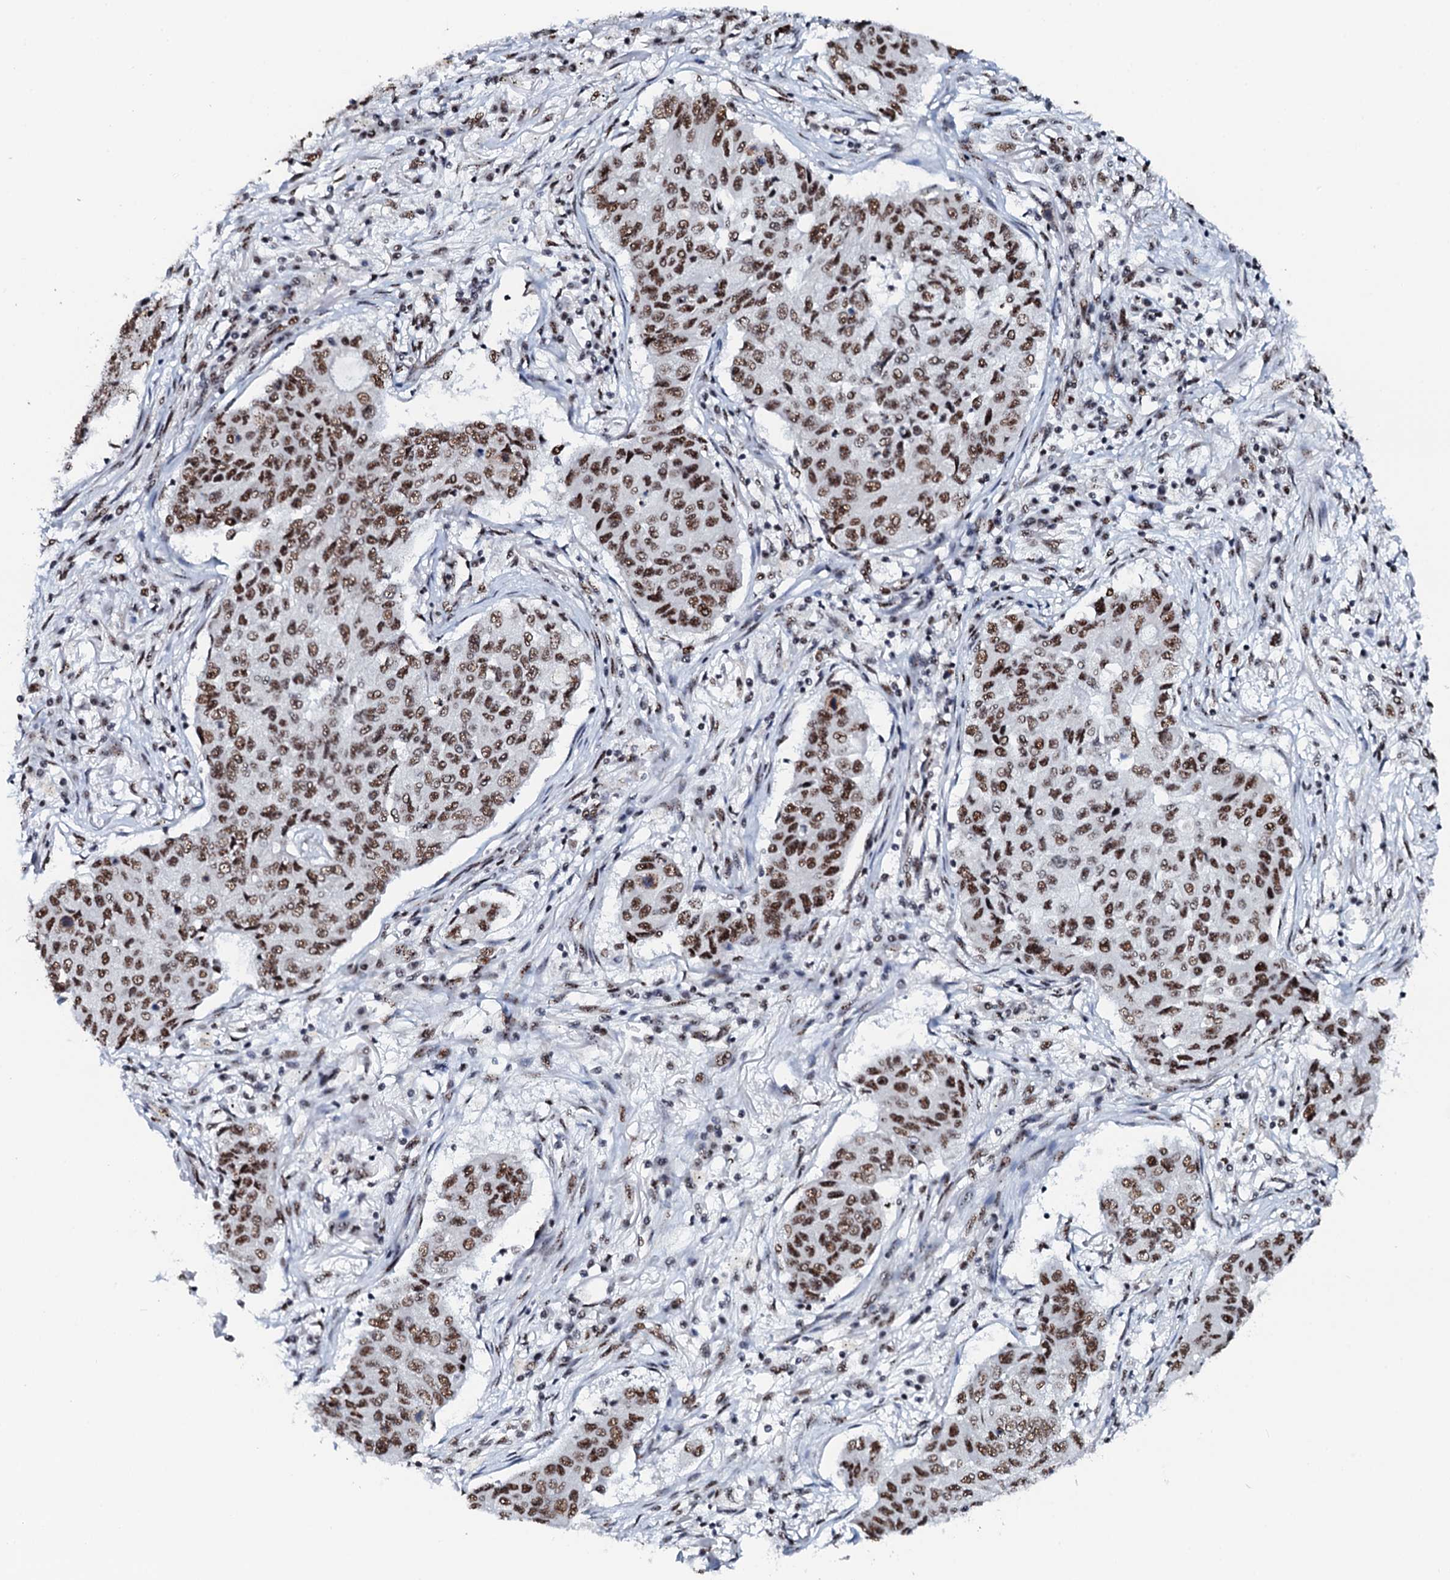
{"staining": {"intensity": "moderate", "quantity": ">75%", "location": "nuclear"}, "tissue": "lung cancer", "cell_type": "Tumor cells", "image_type": "cancer", "snomed": [{"axis": "morphology", "description": "Squamous cell carcinoma, NOS"}, {"axis": "topography", "description": "Lung"}], "caption": "Lung squamous cell carcinoma tissue displays moderate nuclear staining in approximately >75% of tumor cells (DAB (3,3'-diaminobenzidine) = brown stain, brightfield microscopy at high magnification).", "gene": "NKAPD1", "patient": {"sex": "male", "age": 74}}